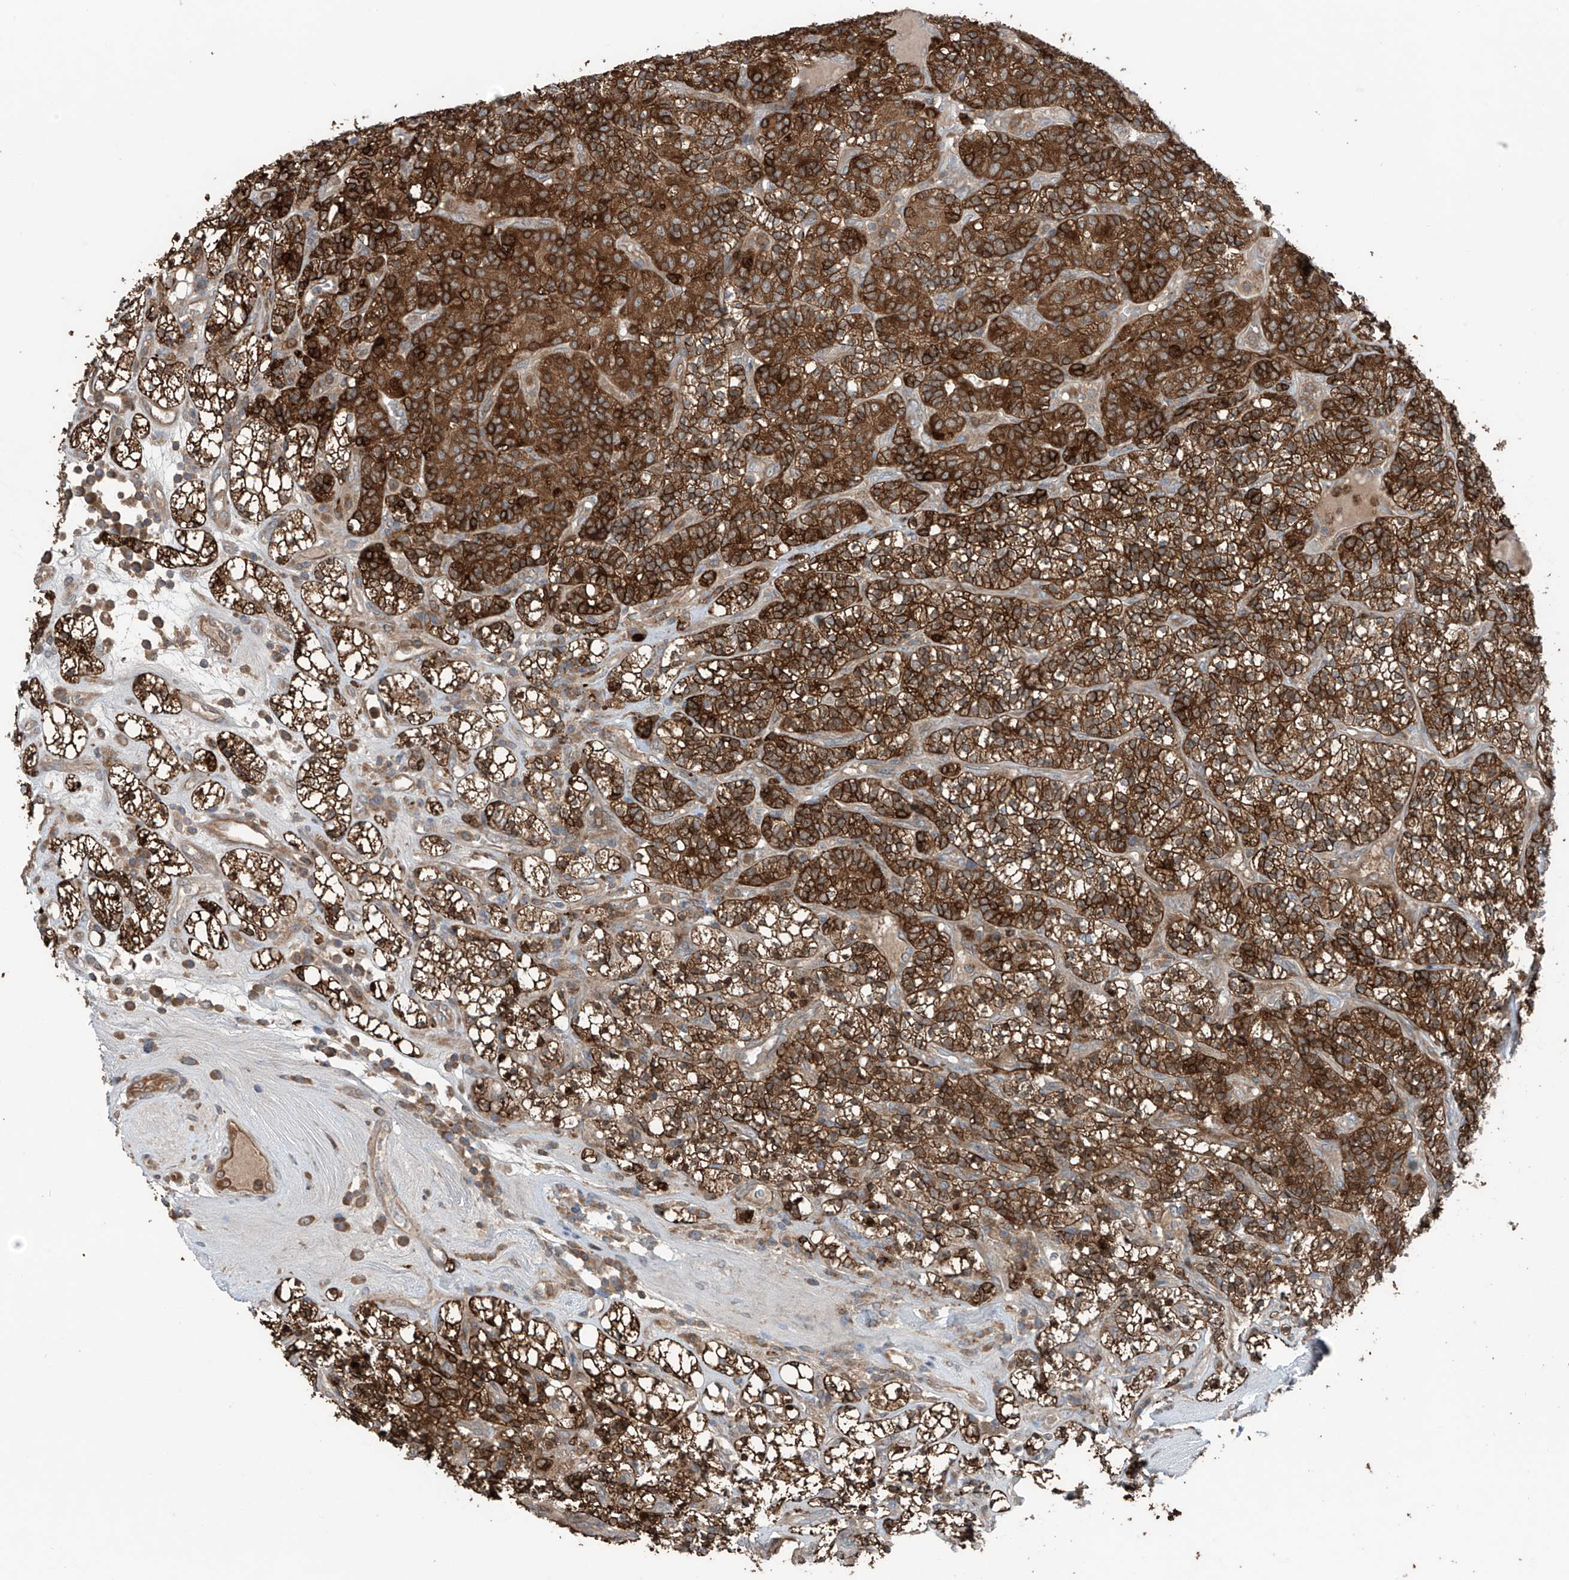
{"staining": {"intensity": "strong", "quantity": ">75%", "location": "cytoplasmic/membranous"}, "tissue": "renal cancer", "cell_type": "Tumor cells", "image_type": "cancer", "snomed": [{"axis": "morphology", "description": "Adenocarcinoma, NOS"}, {"axis": "topography", "description": "Kidney"}], "caption": "Adenocarcinoma (renal) tissue reveals strong cytoplasmic/membranous positivity in approximately >75% of tumor cells, visualized by immunohistochemistry.", "gene": "SAMD3", "patient": {"sex": "male", "age": 77}}